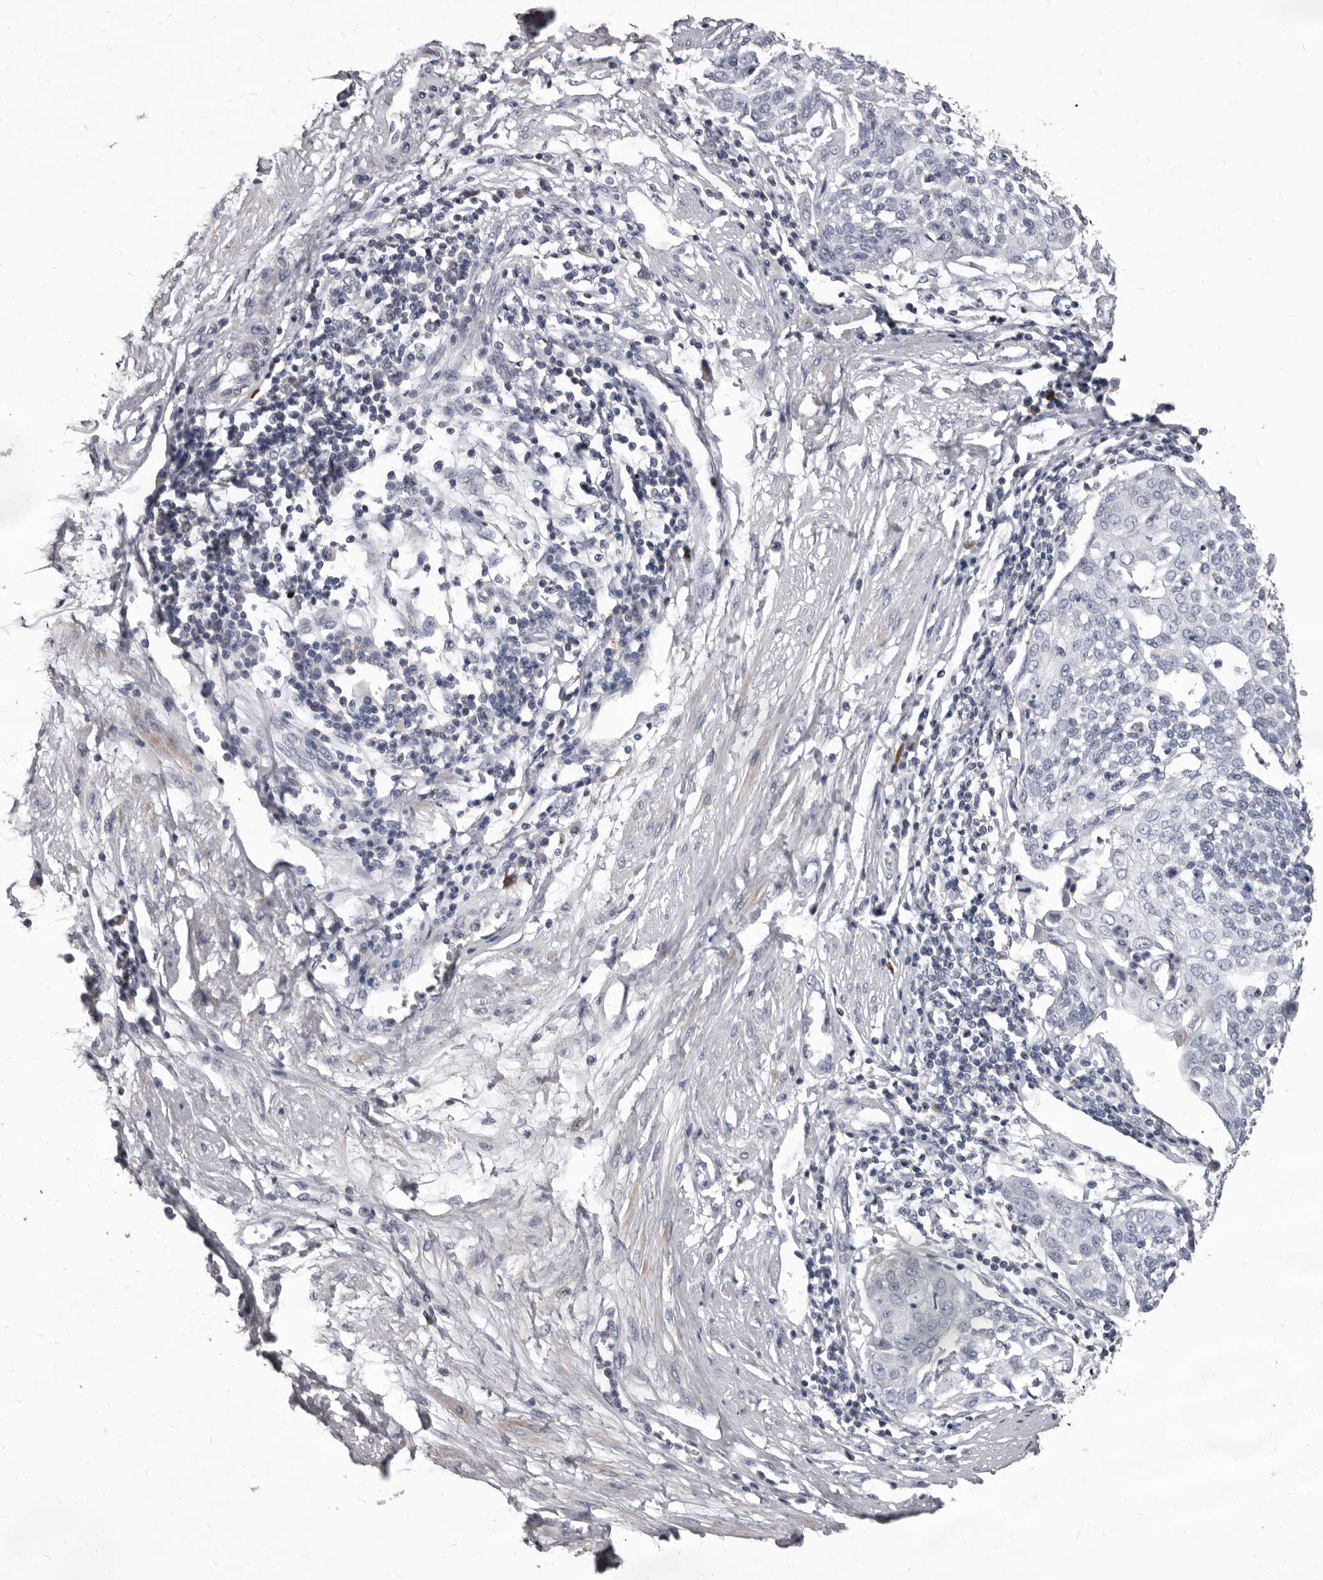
{"staining": {"intensity": "negative", "quantity": "none", "location": "none"}, "tissue": "cervical cancer", "cell_type": "Tumor cells", "image_type": "cancer", "snomed": [{"axis": "morphology", "description": "Squamous cell carcinoma, NOS"}, {"axis": "topography", "description": "Cervix"}], "caption": "A photomicrograph of human squamous cell carcinoma (cervical) is negative for staining in tumor cells.", "gene": "GZMH", "patient": {"sex": "female", "age": 34}}